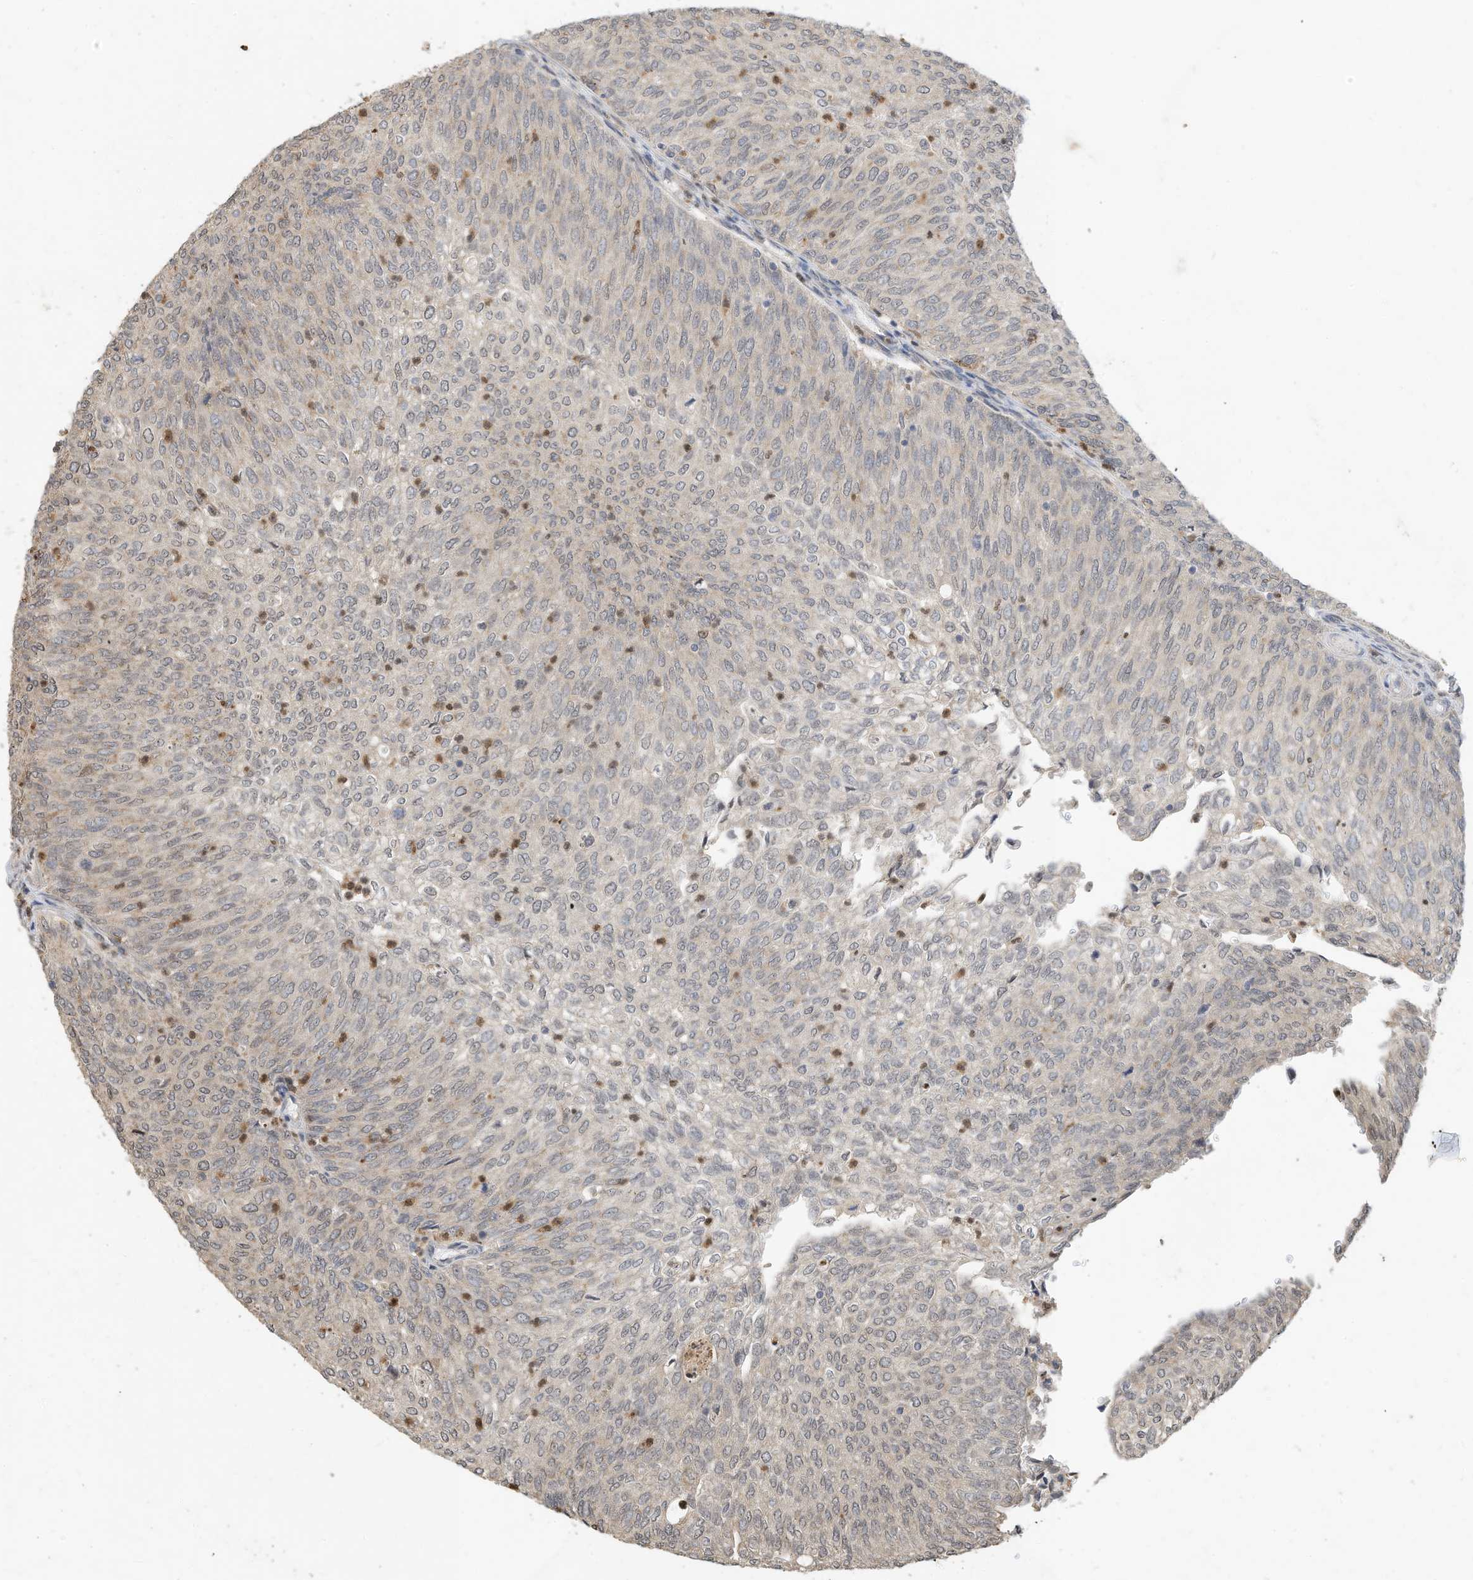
{"staining": {"intensity": "negative", "quantity": "none", "location": "none"}, "tissue": "urothelial cancer", "cell_type": "Tumor cells", "image_type": "cancer", "snomed": [{"axis": "morphology", "description": "Urothelial carcinoma, Low grade"}, {"axis": "topography", "description": "Urinary bladder"}], "caption": "Micrograph shows no significant protein positivity in tumor cells of low-grade urothelial carcinoma.", "gene": "OFD1", "patient": {"sex": "female", "age": 79}}